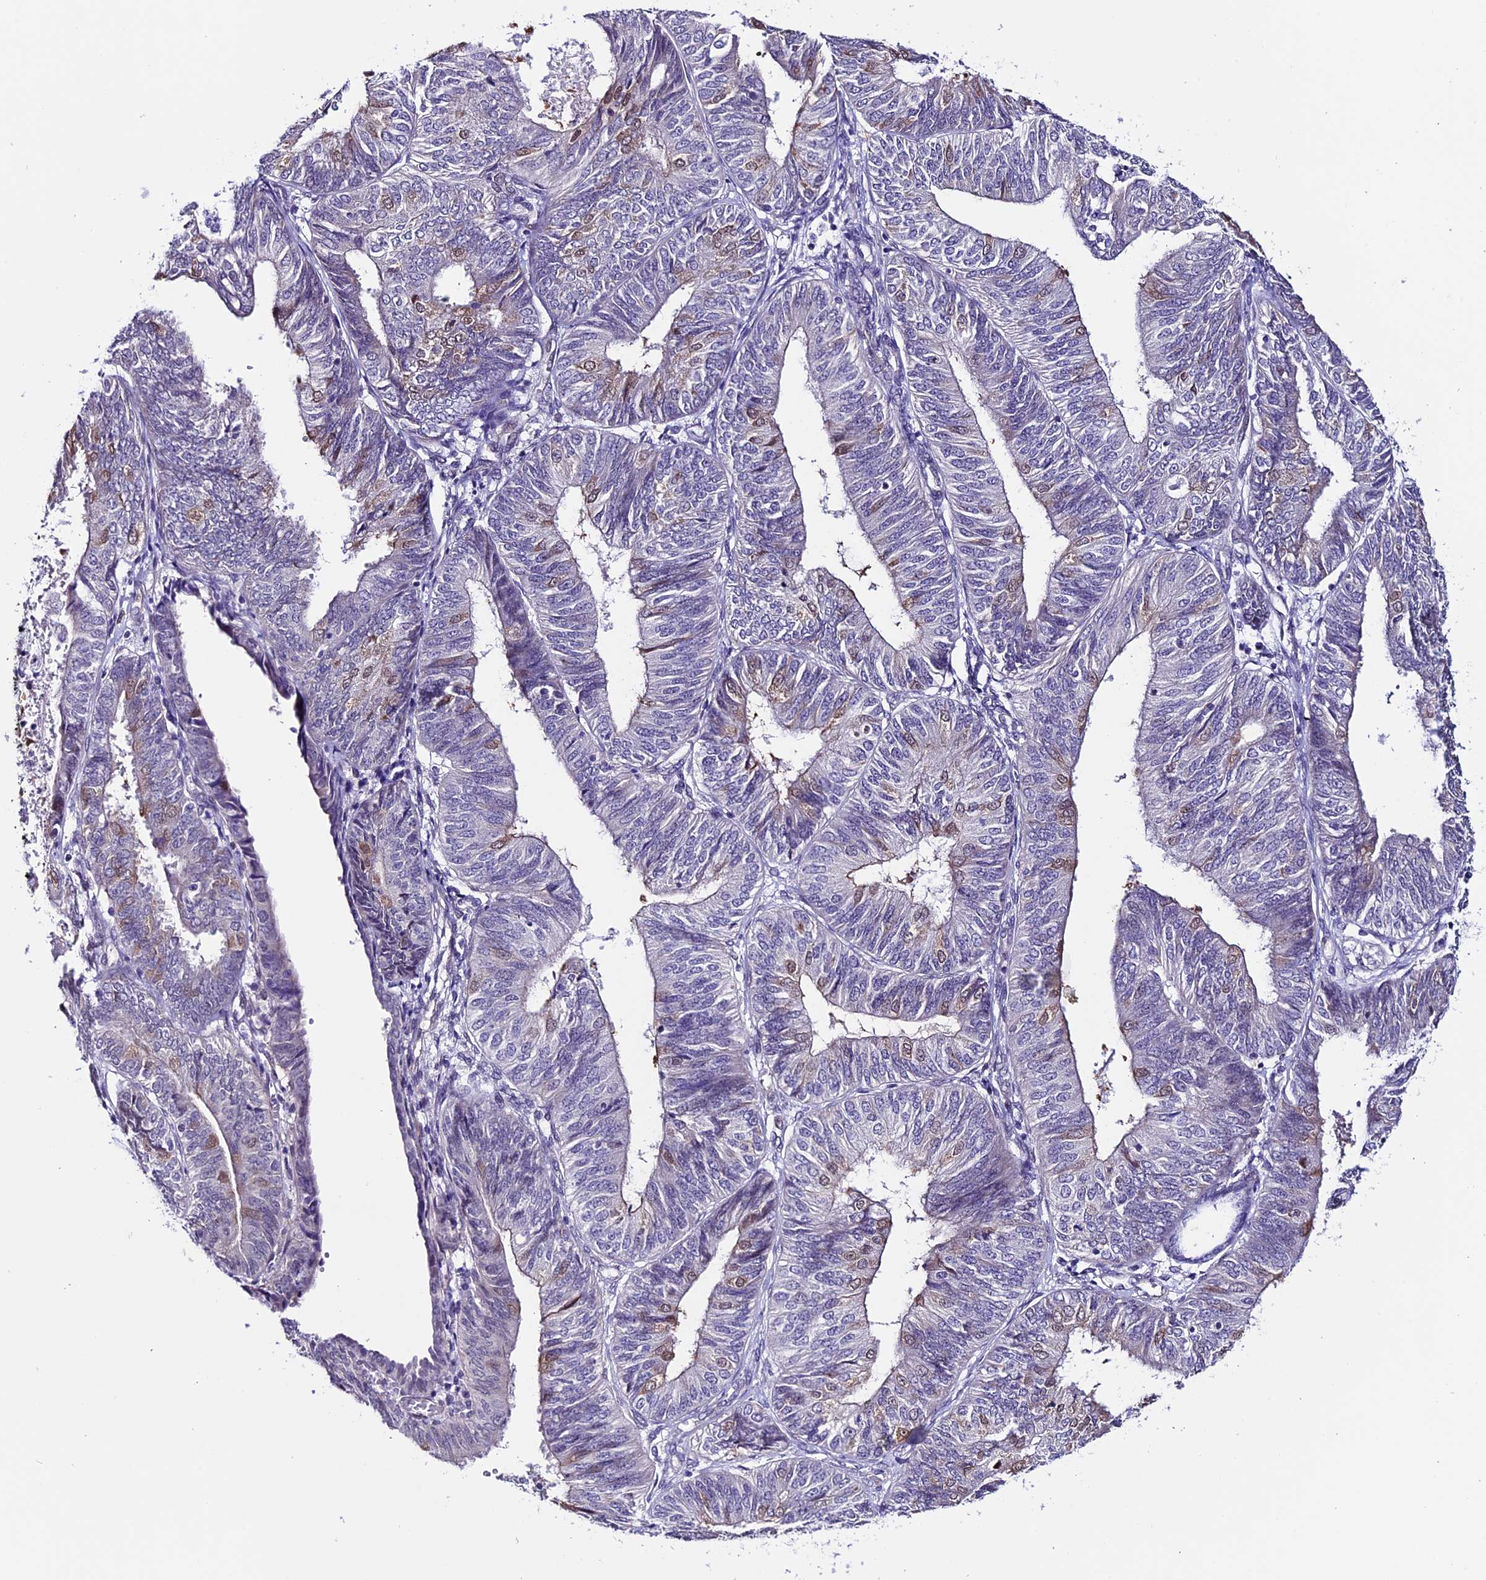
{"staining": {"intensity": "negative", "quantity": "none", "location": "none"}, "tissue": "endometrial cancer", "cell_type": "Tumor cells", "image_type": "cancer", "snomed": [{"axis": "morphology", "description": "Adenocarcinoma, NOS"}, {"axis": "topography", "description": "Endometrium"}], "caption": "This is an immunohistochemistry (IHC) photomicrograph of endometrial adenocarcinoma. There is no staining in tumor cells.", "gene": "TMEM171", "patient": {"sex": "female", "age": 58}}